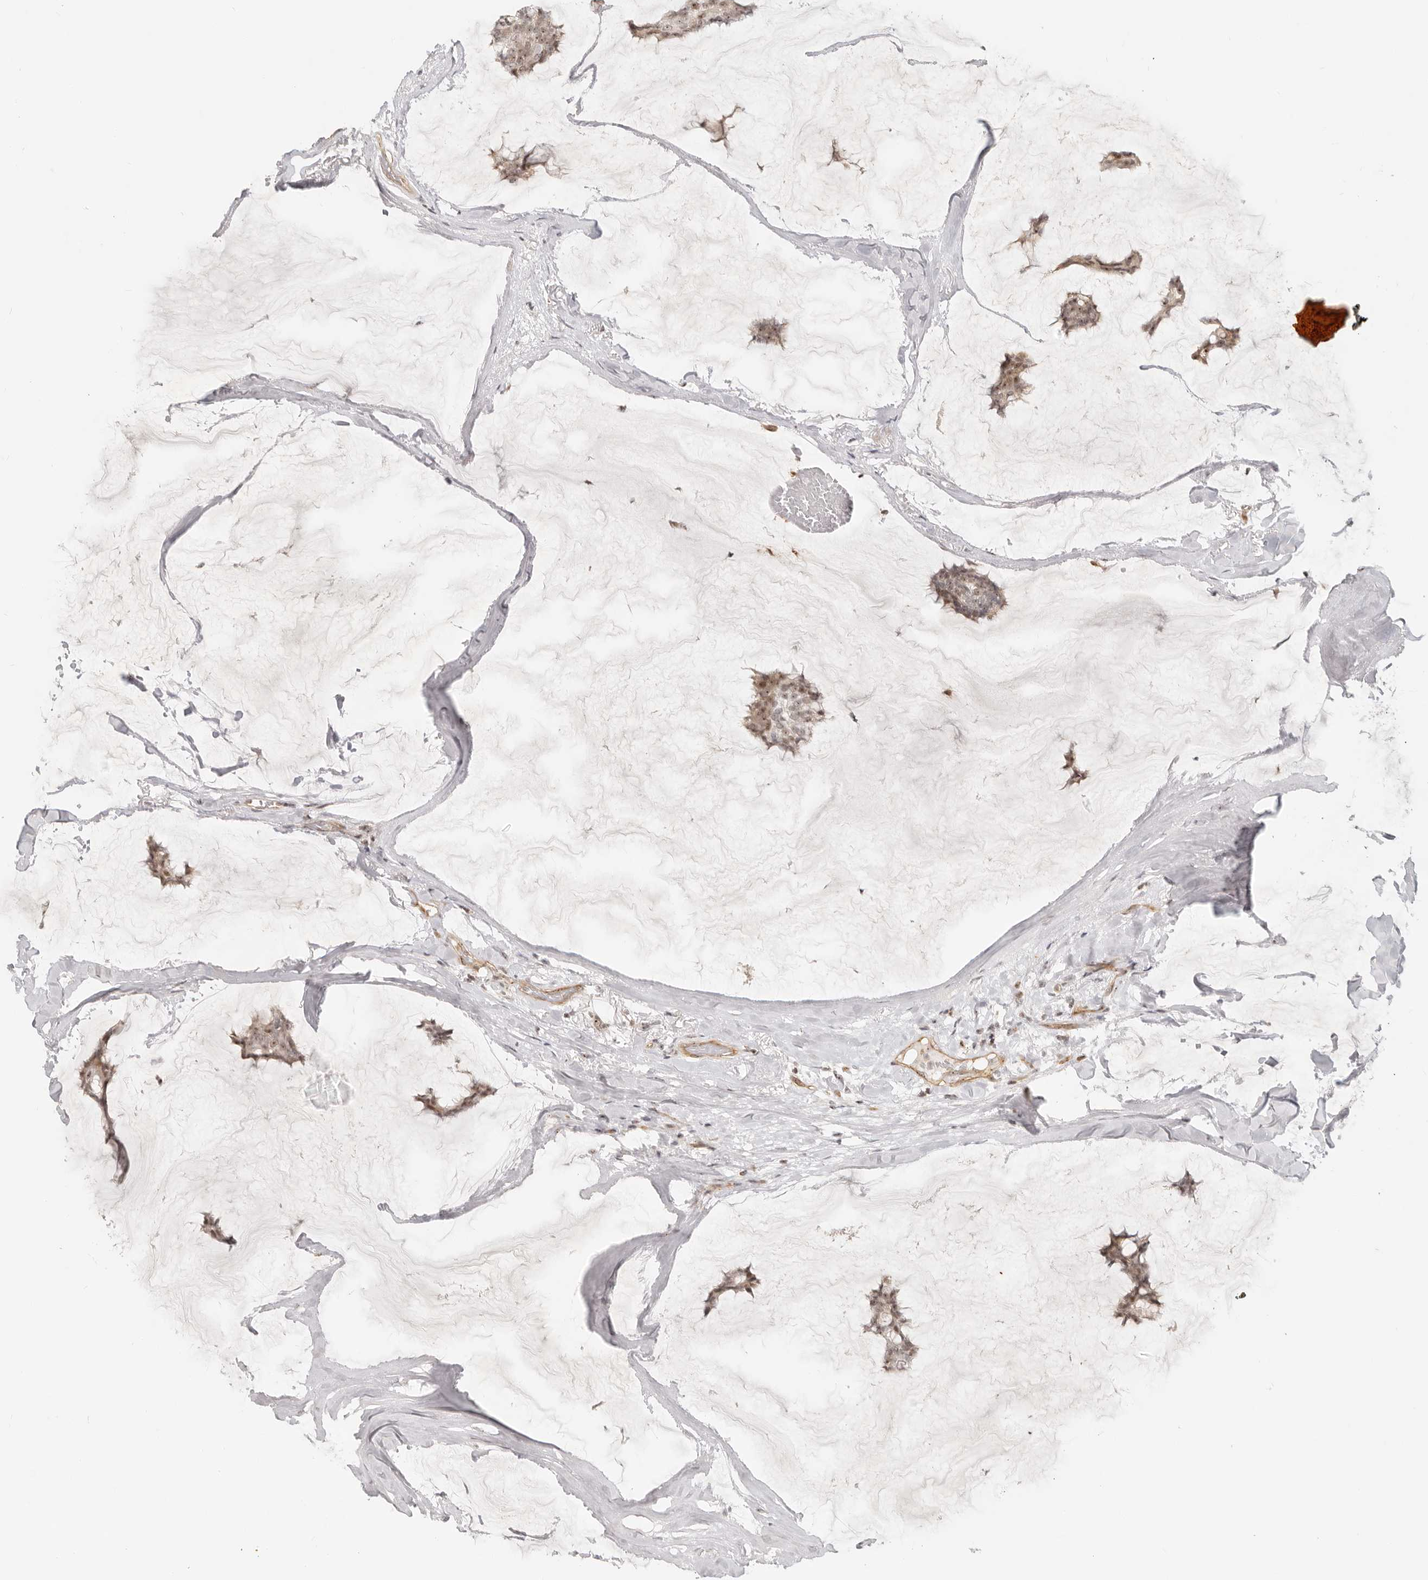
{"staining": {"intensity": "weak", "quantity": ">75%", "location": "nuclear"}, "tissue": "breast cancer", "cell_type": "Tumor cells", "image_type": "cancer", "snomed": [{"axis": "morphology", "description": "Duct carcinoma"}, {"axis": "topography", "description": "Breast"}], "caption": "Breast intraductal carcinoma was stained to show a protein in brown. There is low levels of weak nuclear staining in approximately >75% of tumor cells. Using DAB (brown) and hematoxylin (blue) stains, captured at high magnification using brightfield microscopy.", "gene": "BAP1", "patient": {"sex": "female", "age": 93}}